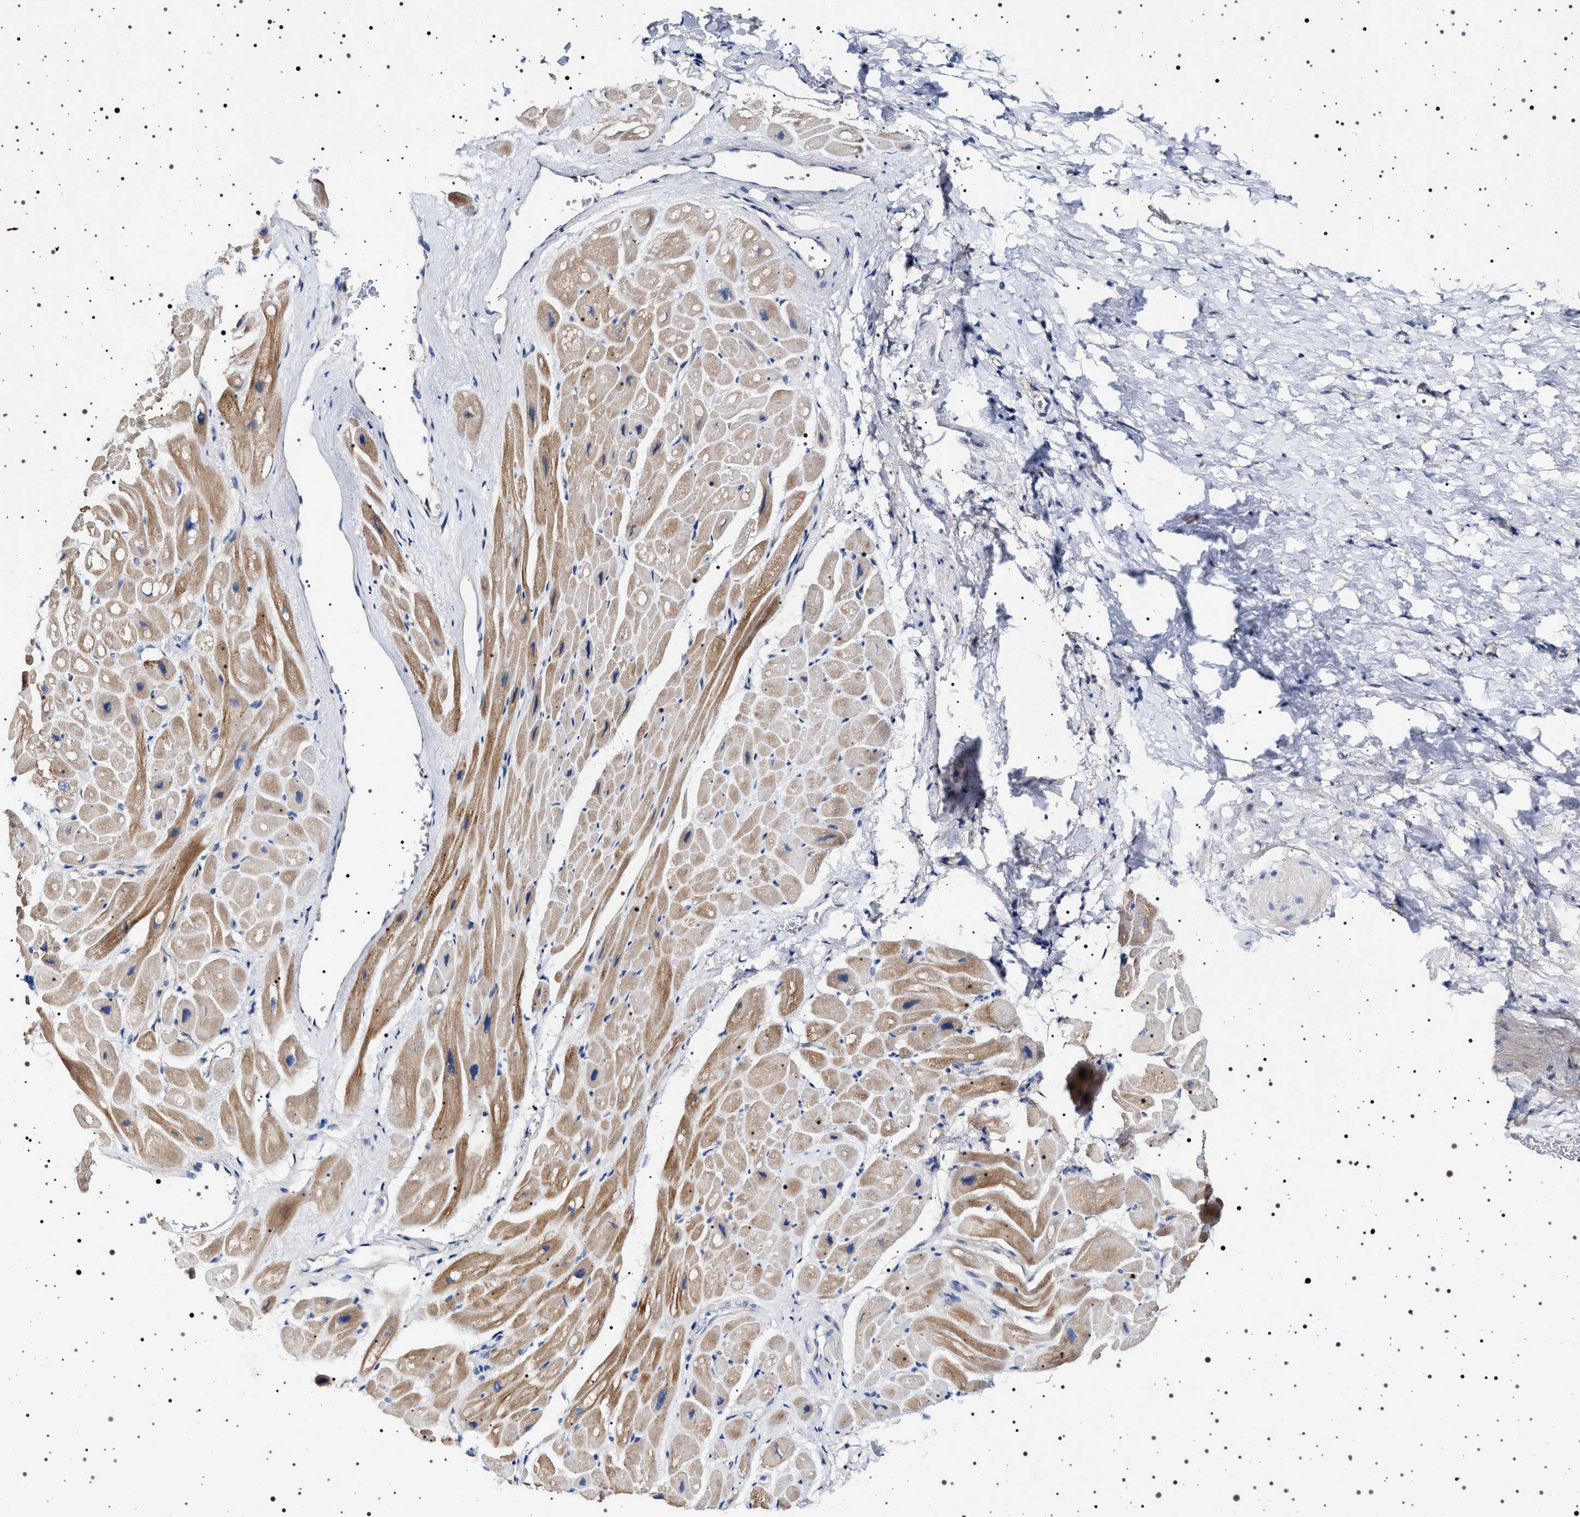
{"staining": {"intensity": "strong", "quantity": ">75%", "location": "cytoplasmic/membranous"}, "tissue": "heart muscle", "cell_type": "Cardiomyocytes", "image_type": "normal", "snomed": [{"axis": "morphology", "description": "Normal tissue, NOS"}, {"axis": "topography", "description": "Heart"}], "caption": "Cardiomyocytes show high levels of strong cytoplasmic/membranous expression in about >75% of cells in benign human heart muscle.", "gene": "NAALADL2", "patient": {"sex": "male", "age": 49}}